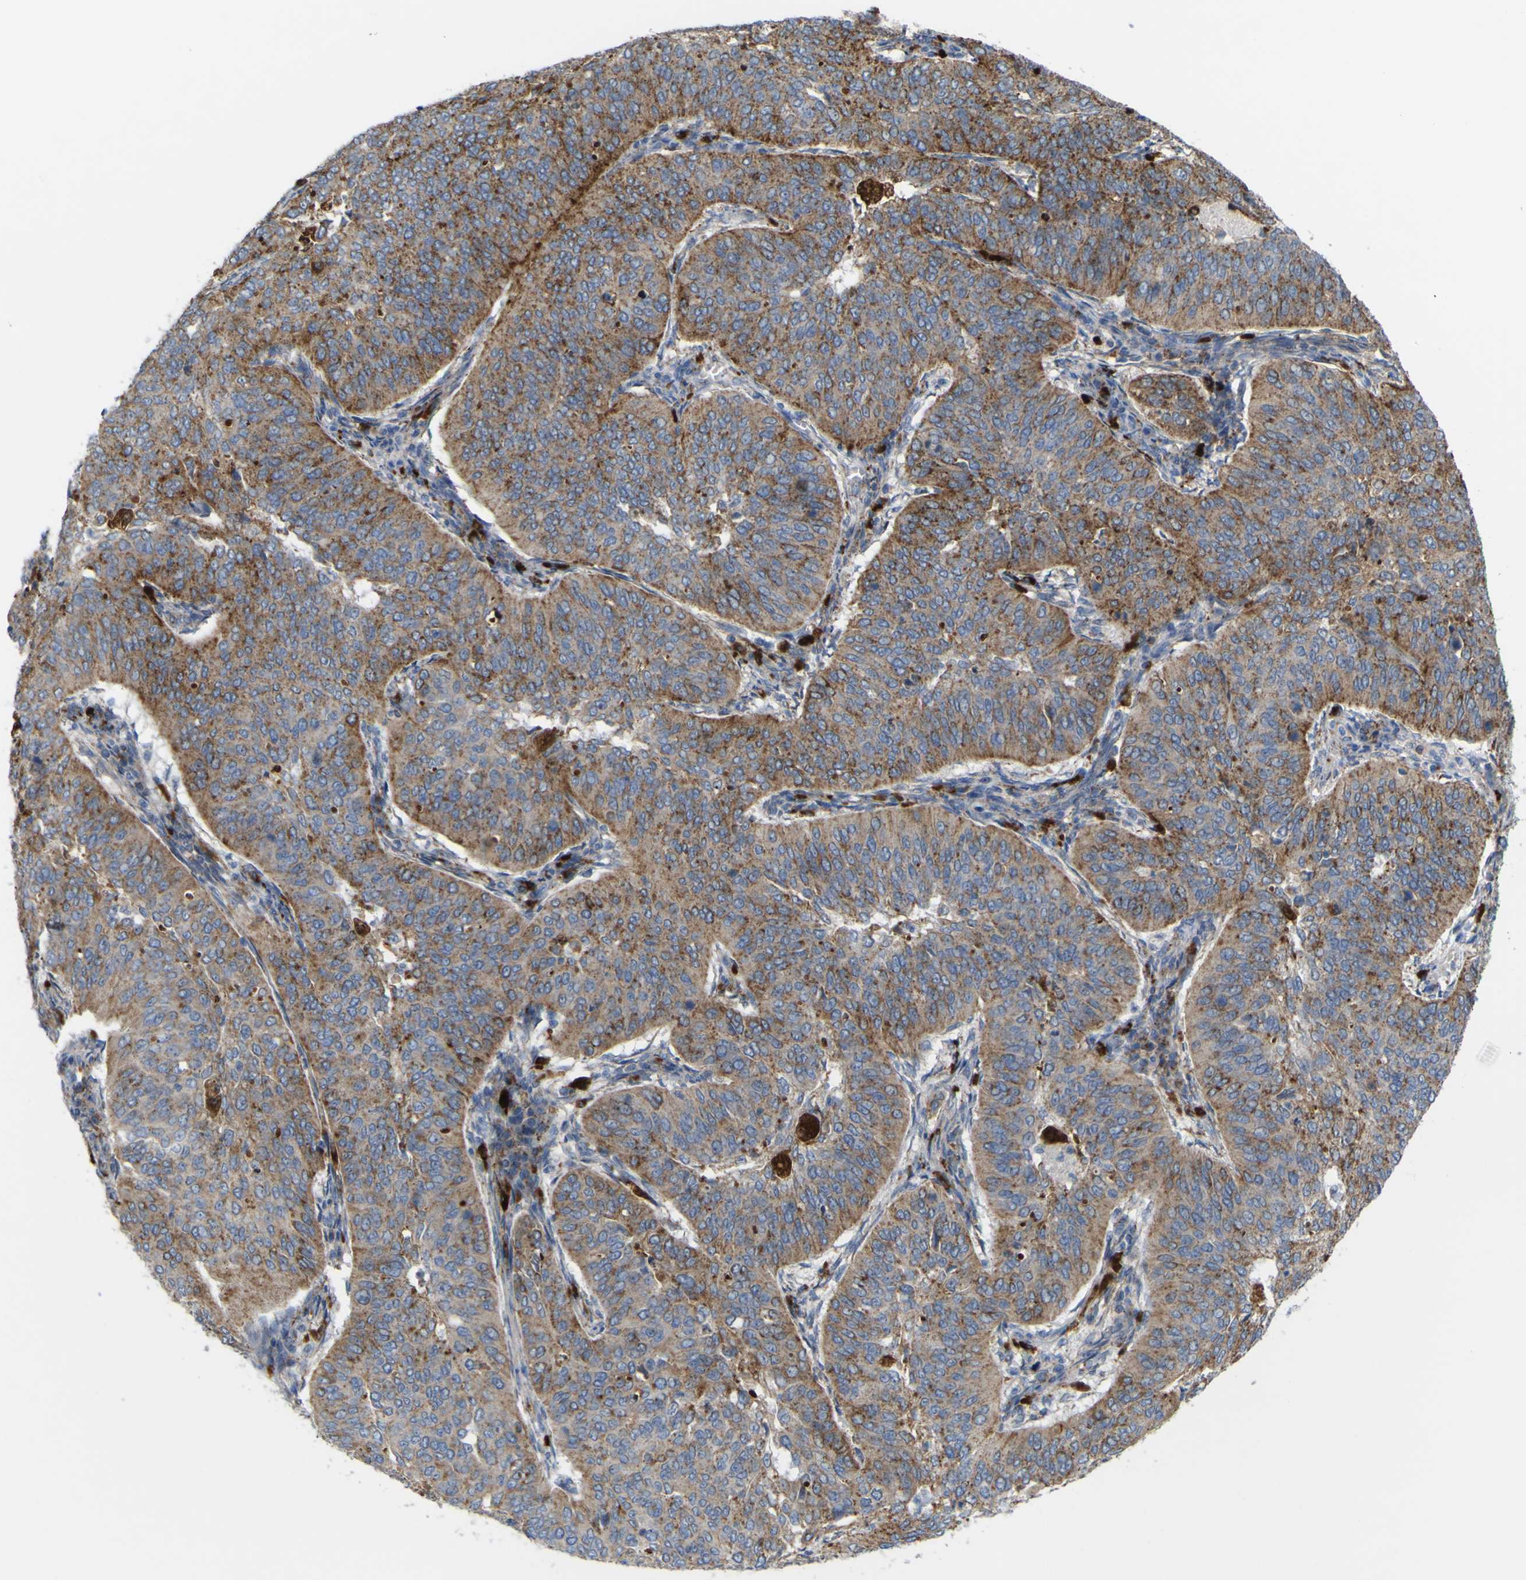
{"staining": {"intensity": "moderate", "quantity": ">75%", "location": "cytoplasmic/membranous"}, "tissue": "cervical cancer", "cell_type": "Tumor cells", "image_type": "cancer", "snomed": [{"axis": "morphology", "description": "Normal tissue, NOS"}, {"axis": "morphology", "description": "Squamous cell carcinoma, NOS"}, {"axis": "topography", "description": "Cervix"}], "caption": "Tumor cells reveal medium levels of moderate cytoplasmic/membranous expression in approximately >75% of cells in human cervical cancer.", "gene": "PLD3", "patient": {"sex": "female", "age": 39}}